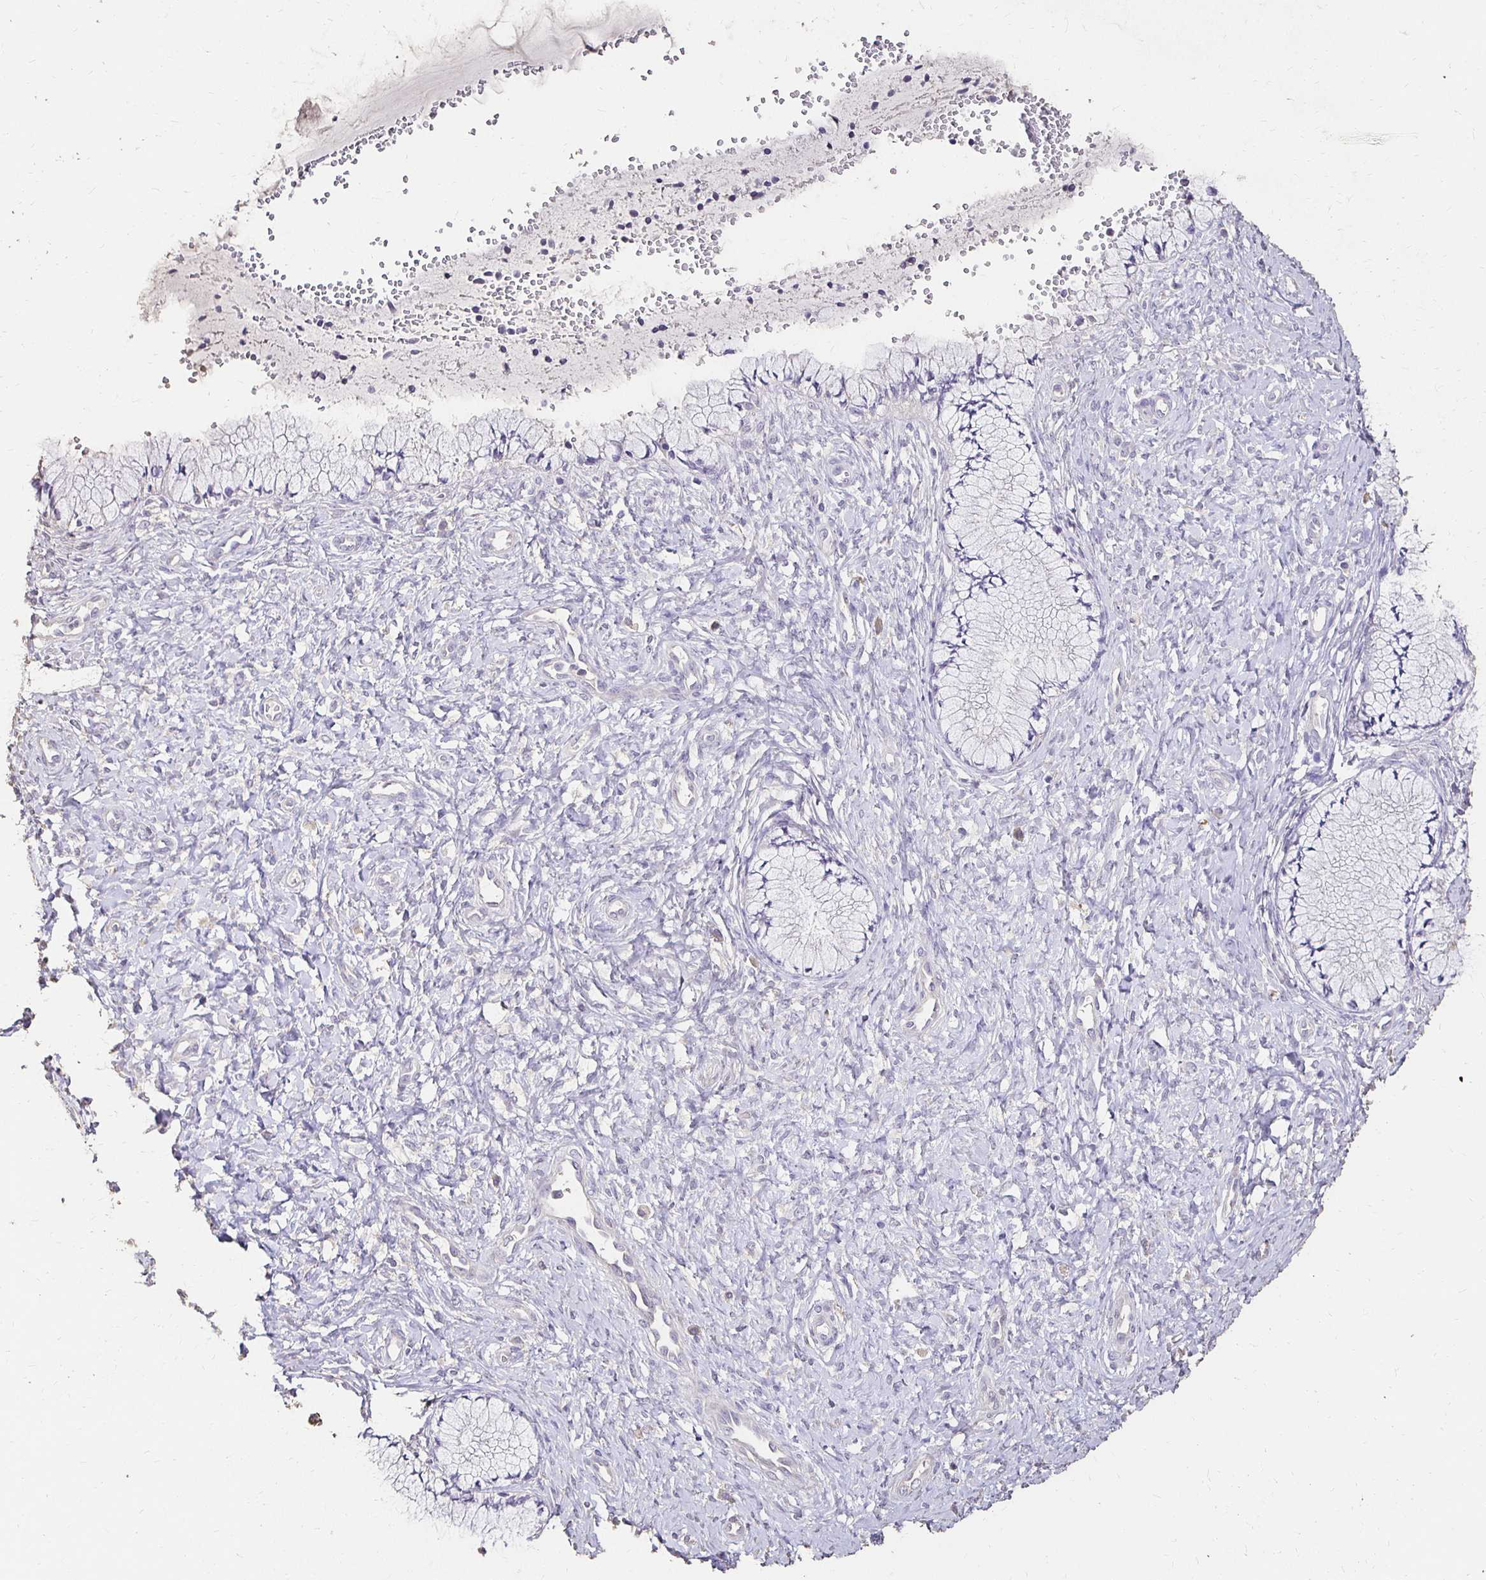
{"staining": {"intensity": "negative", "quantity": "none", "location": "none"}, "tissue": "cervix", "cell_type": "Glandular cells", "image_type": "normal", "snomed": [{"axis": "morphology", "description": "Normal tissue, NOS"}, {"axis": "topography", "description": "Cervix"}], "caption": "IHC image of benign cervix stained for a protein (brown), which displays no staining in glandular cells. Brightfield microscopy of immunohistochemistry stained with DAB (brown) and hematoxylin (blue), captured at high magnification.", "gene": "UGT1A6", "patient": {"sex": "female", "age": 37}}